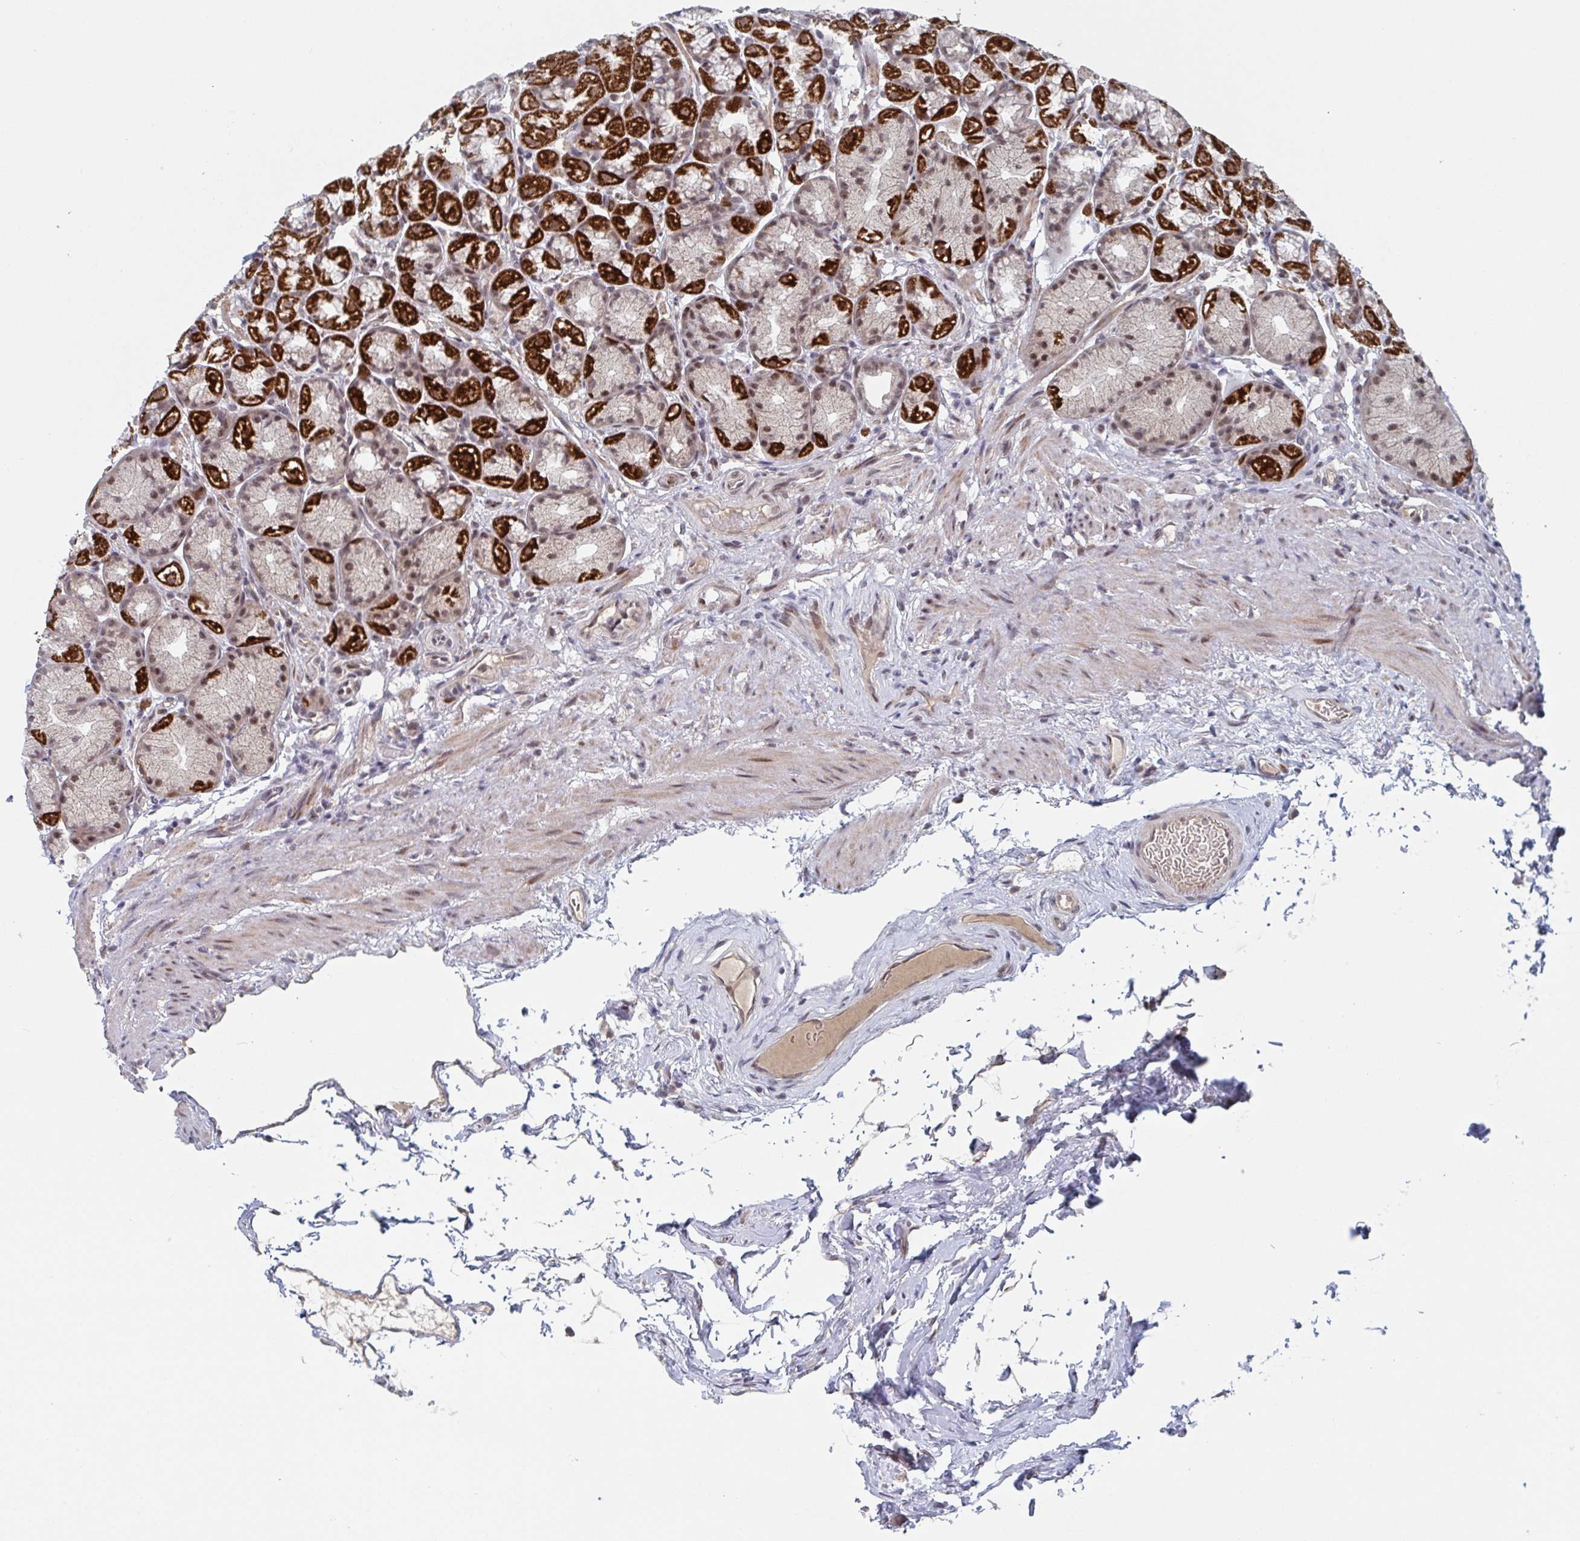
{"staining": {"intensity": "strong", "quantity": "25%-75%", "location": "cytoplasmic/membranous,nuclear"}, "tissue": "stomach", "cell_type": "Glandular cells", "image_type": "normal", "snomed": [{"axis": "morphology", "description": "Normal tissue, NOS"}, {"axis": "topography", "description": "Stomach, lower"}], "caption": "Immunohistochemical staining of unremarkable stomach shows 25%-75% levels of strong cytoplasmic/membranous,nuclear protein expression in about 25%-75% of glandular cells.", "gene": "RNF212", "patient": {"sex": "male", "age": 67}}